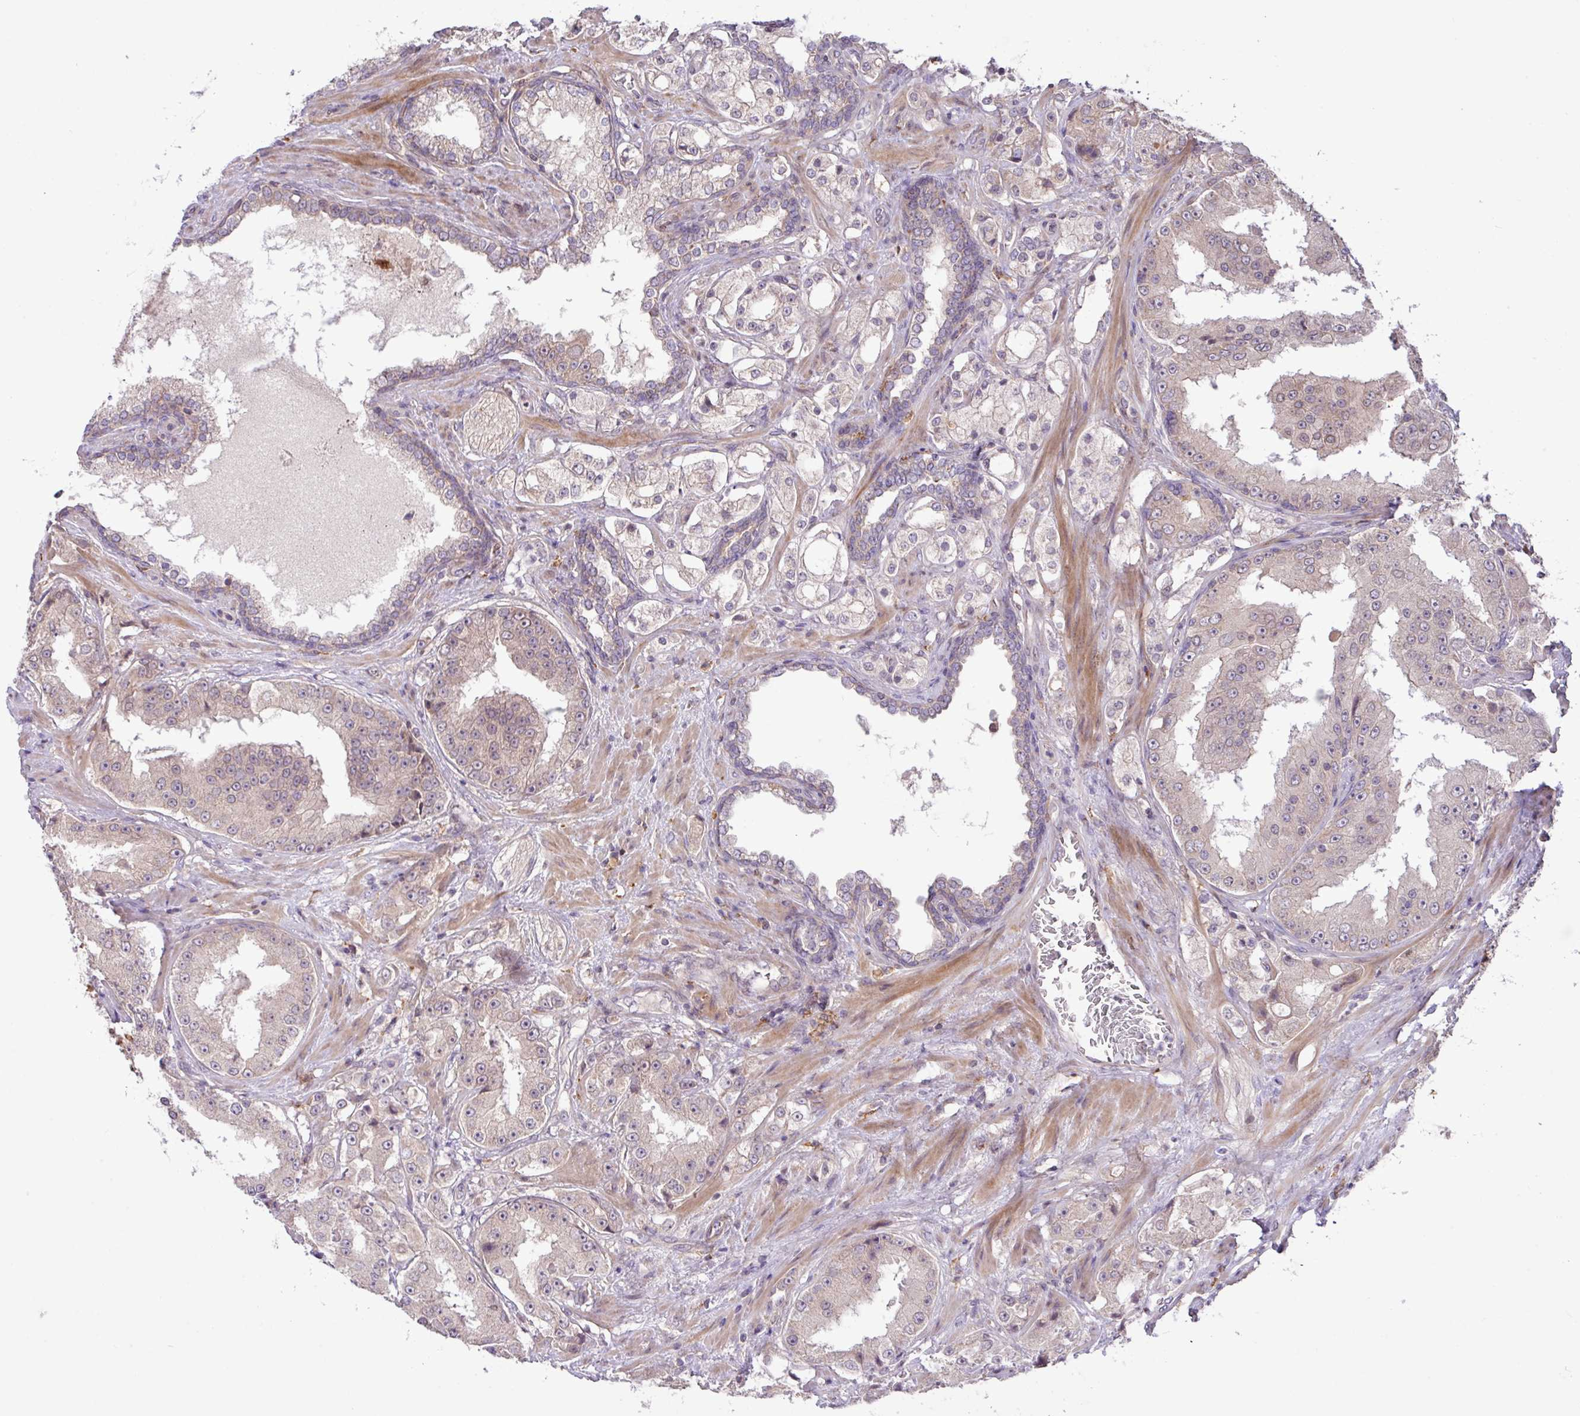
{"staining": {"intensity": "negative", "quantity": "none", "location": "none"}, "tissue": "prostate cancer", "cell_type": "Tumor cells", "image_type": "cancer", "snomed": [{"axis": "morphology", "description": "Adenocarcinoma, High grade"}, {"axis": "topography", "description": "Prostate"}], "caption": "A high-resolution micrograph shows immunohistochemistry staining of prostate cancer (high-grade adenocarcinoma), which exhibits no significant staining in tumor cells.", "gene": "ARHGEF25", "patient": {"sex": "male", "age": 73}}